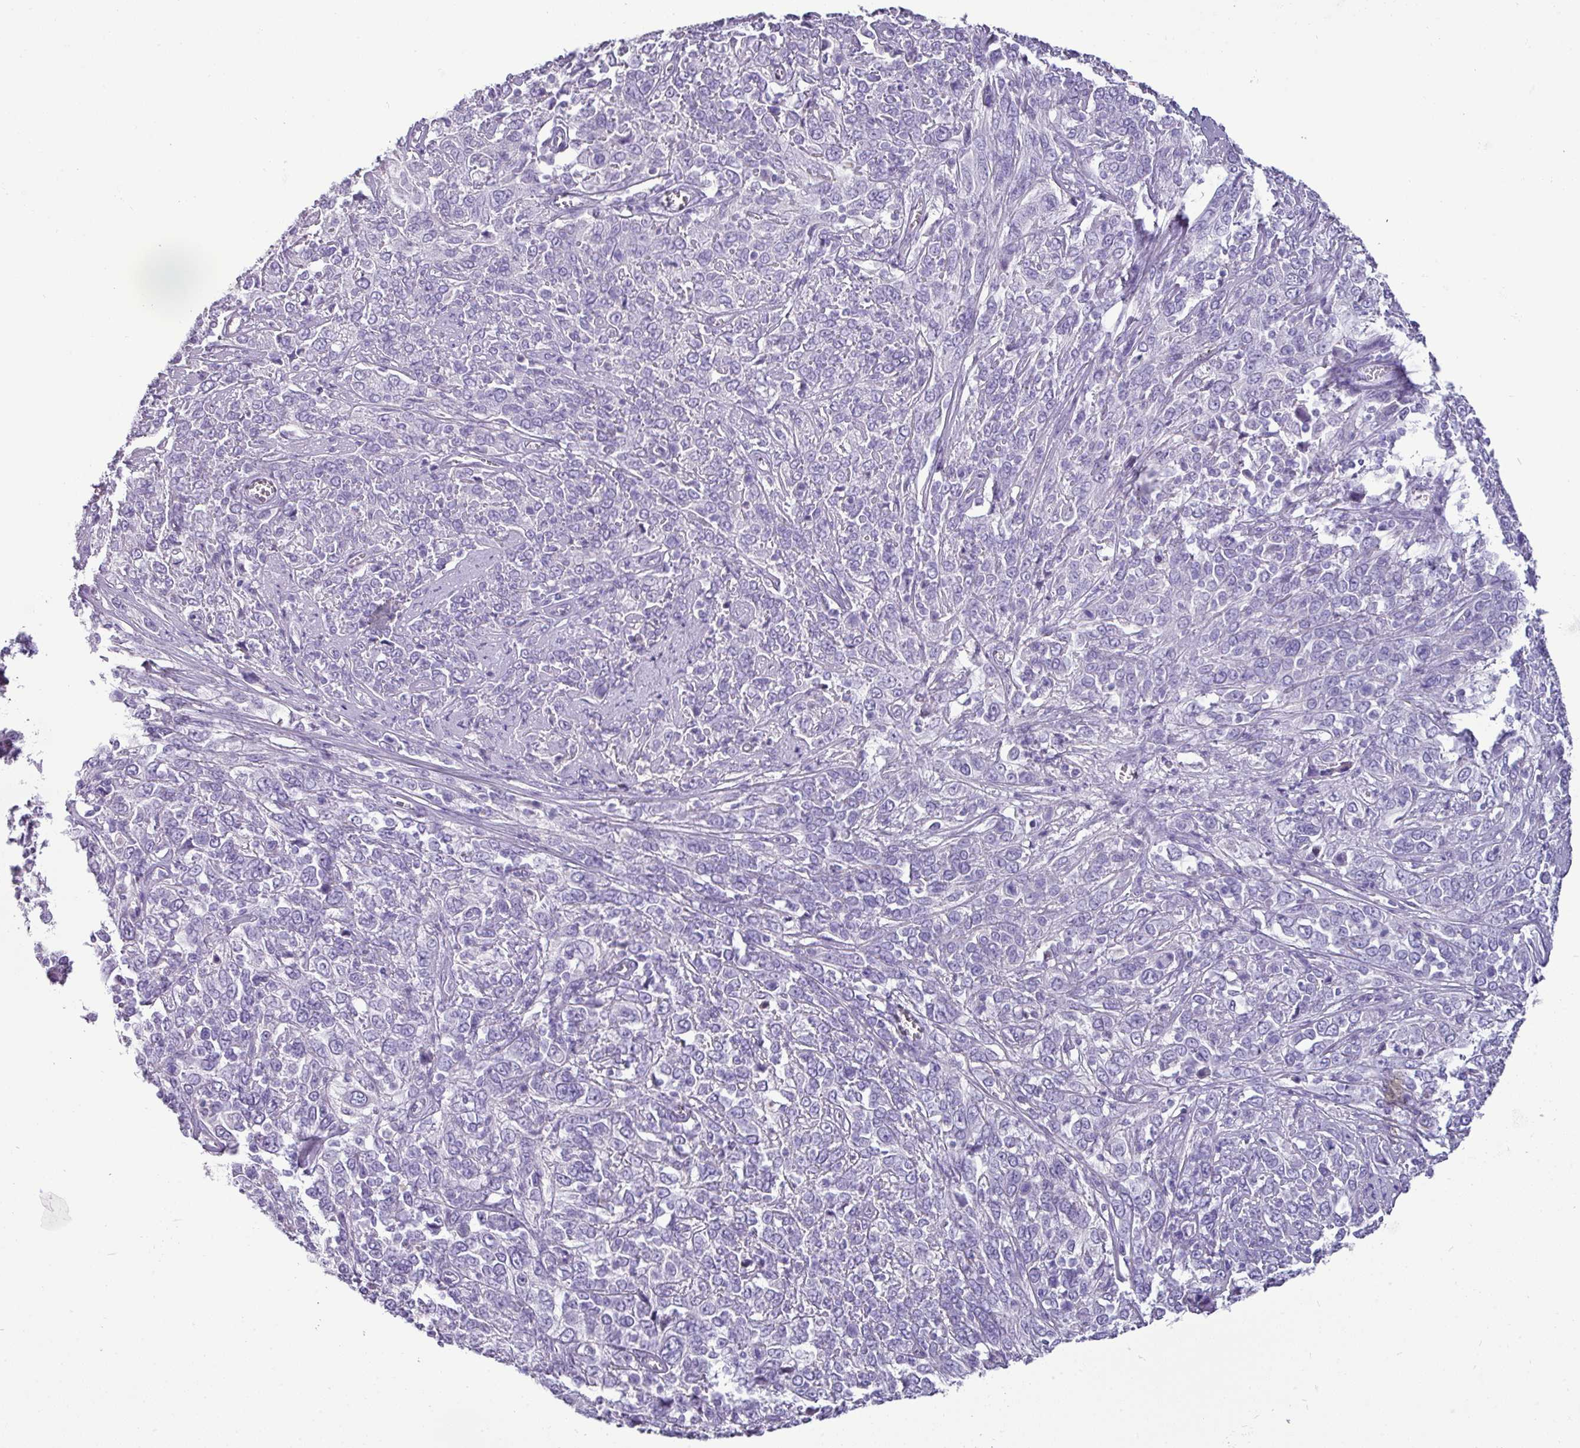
{"staining": {"intensity": "negative", "quantity": "none", "location": "none"}, "tissue": "cervical cancer", "cell_type": "Tumor cells", "image_type": "cancer", "snomed": [{"axis": "morphology", "description": "Squamous cell carcinoma, NOS"}, {"axis": "topography", "description": "Cervix"}], "caption": "Image shows no protein positivity in tumor cells of cervical squamous cell carcinoma tissue.", "gene": "GSTA3", "patient": {"sex": "female", "age": 46}}